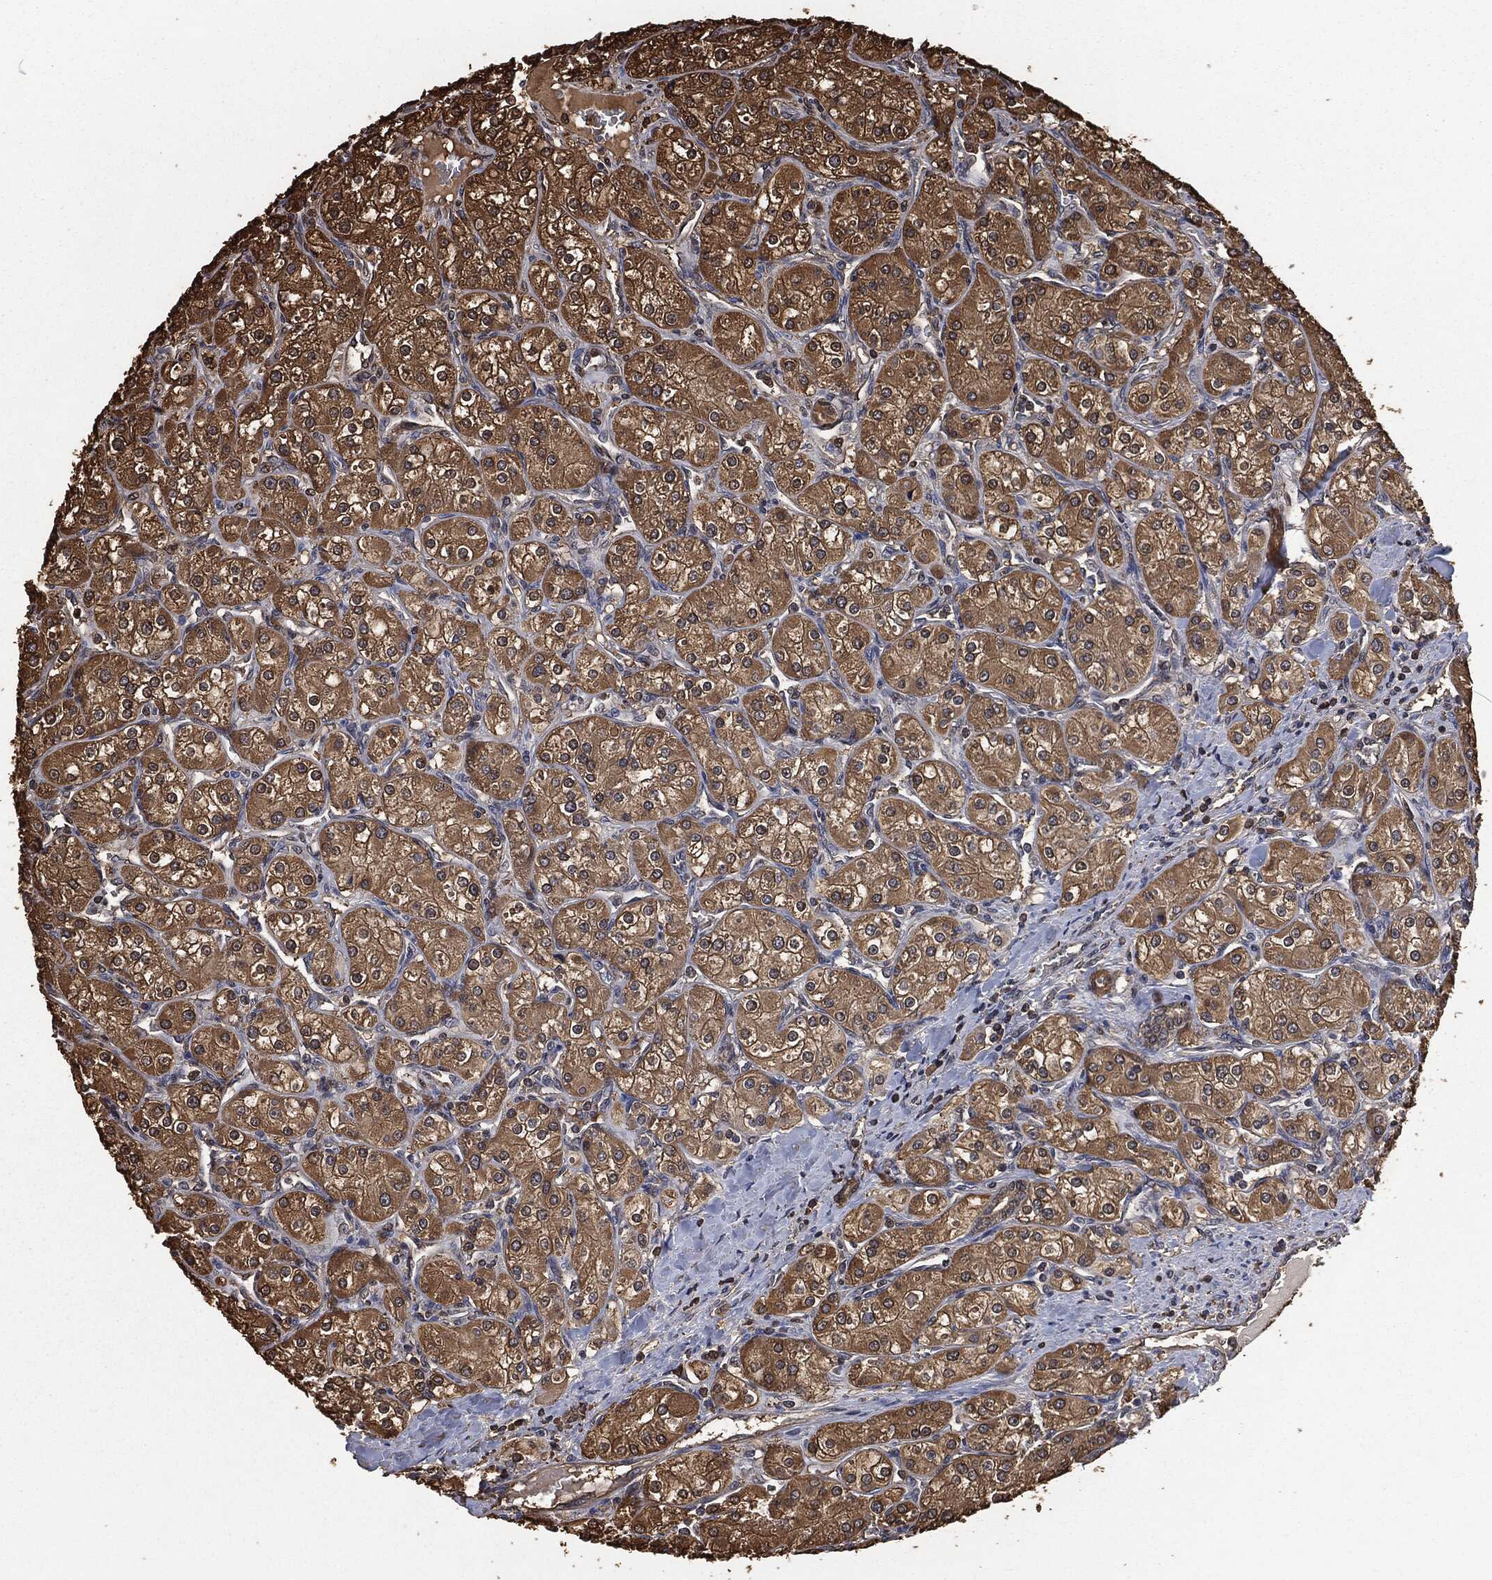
{"staining": {"intensity": "strong", "quantity": ">75%", "location": "cytoplasmic/membranous"}, "tissue": "renal cancer", "cell_type": "Tumor cells", "image_type": "cancer", "snomed": [{"axis": "morphology", "description": "Adenocarcinoma, NOS"}, {"axis": "topography", "description": "Kidney"}], "caption": "DAB immunohistochemical staining of human renal cancer demonstrates strong cytoplasmic/membranous protein staining in about >75% of tumor cells.", "gene": "PRDX4", "patient": {"sex": "male", "age": 77}}